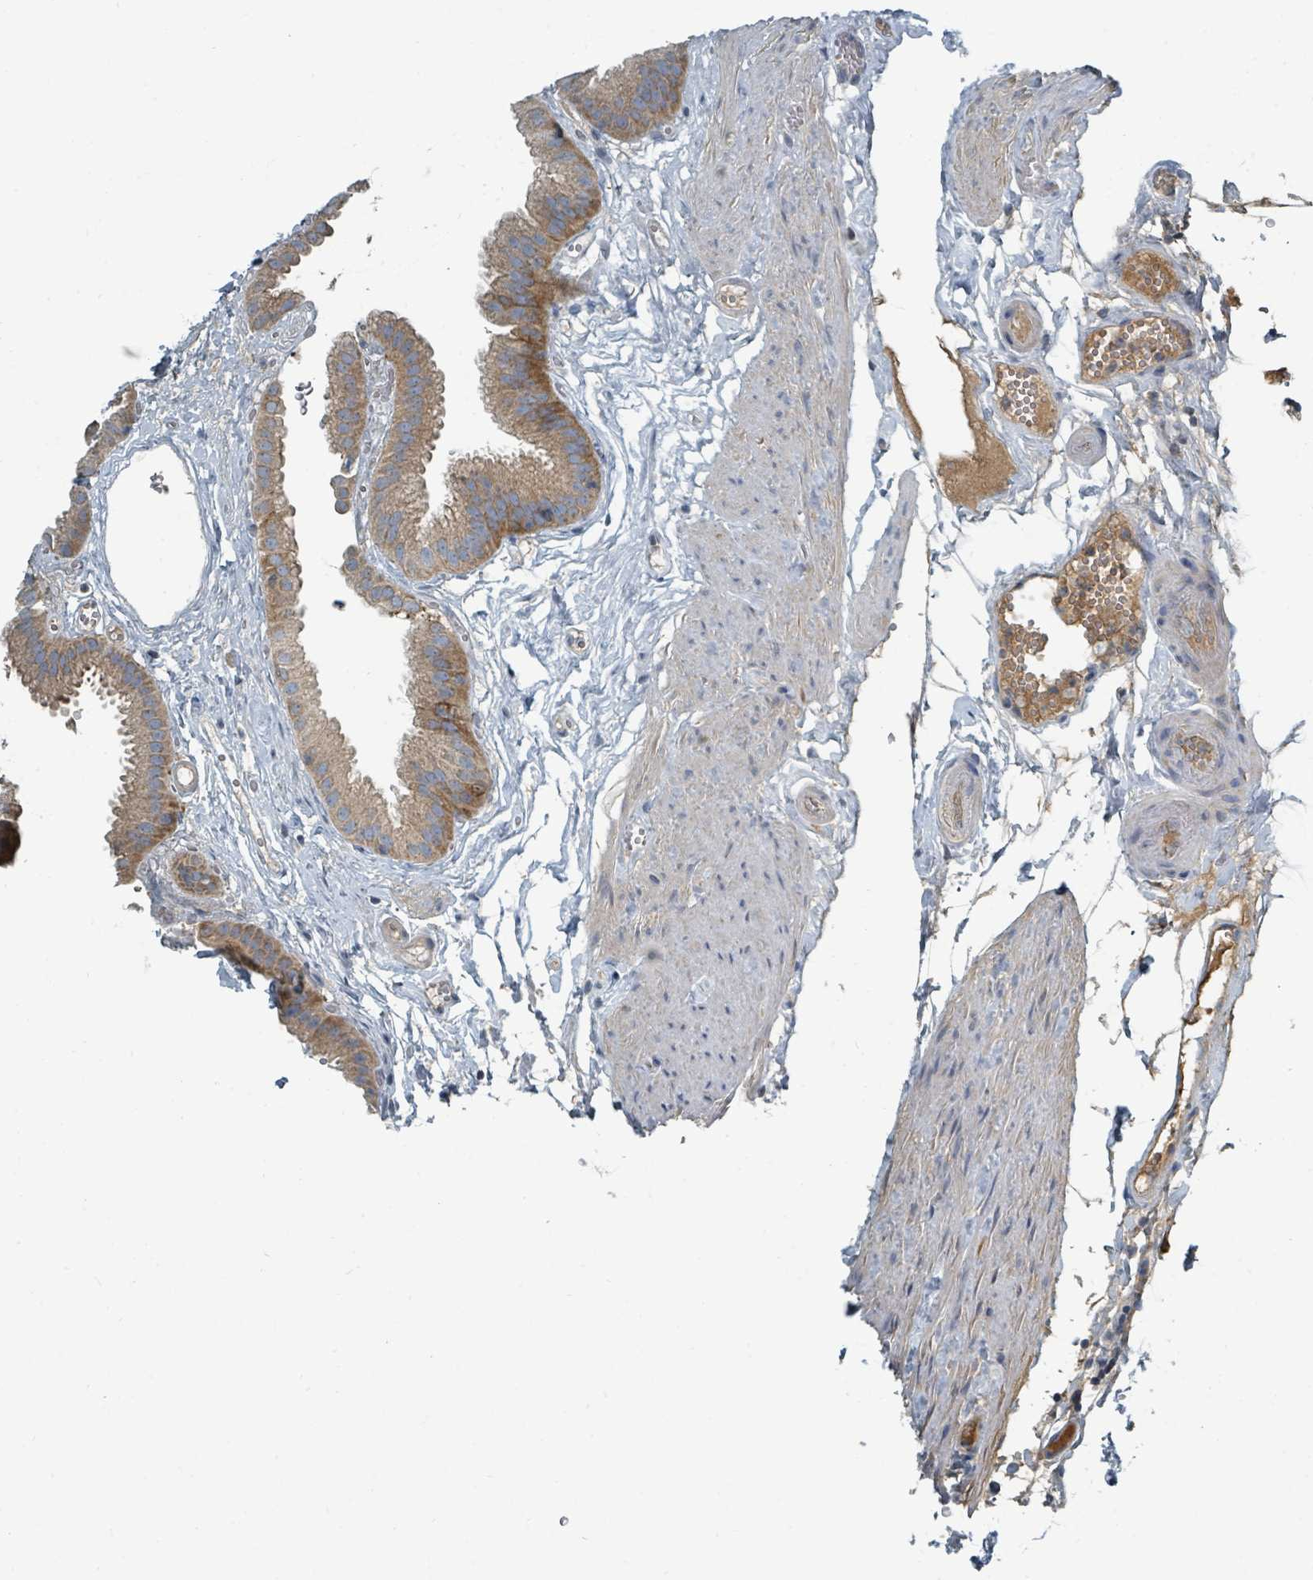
{"staining": {"intensity": "moderate", "quantity": ">75%", "location": "cytoplasmic/membranous"}, "tissue": "gallbladder", "cell_type": "Glandular cells", "image_type": "normal", "snomed": [{"axis": "morphology", "description": "Normal tissue, NOS"}, {"axis": "topography", "description": "Gallbladder"}], "caption": "IHC of unremarkable gallbladder demonstrates medium levels of moderate cytoplasmic/membranous staining in about >75% of glandular cells.", "gene": "SLC25A23", "patient": {"sex": "female", "age": 61}}